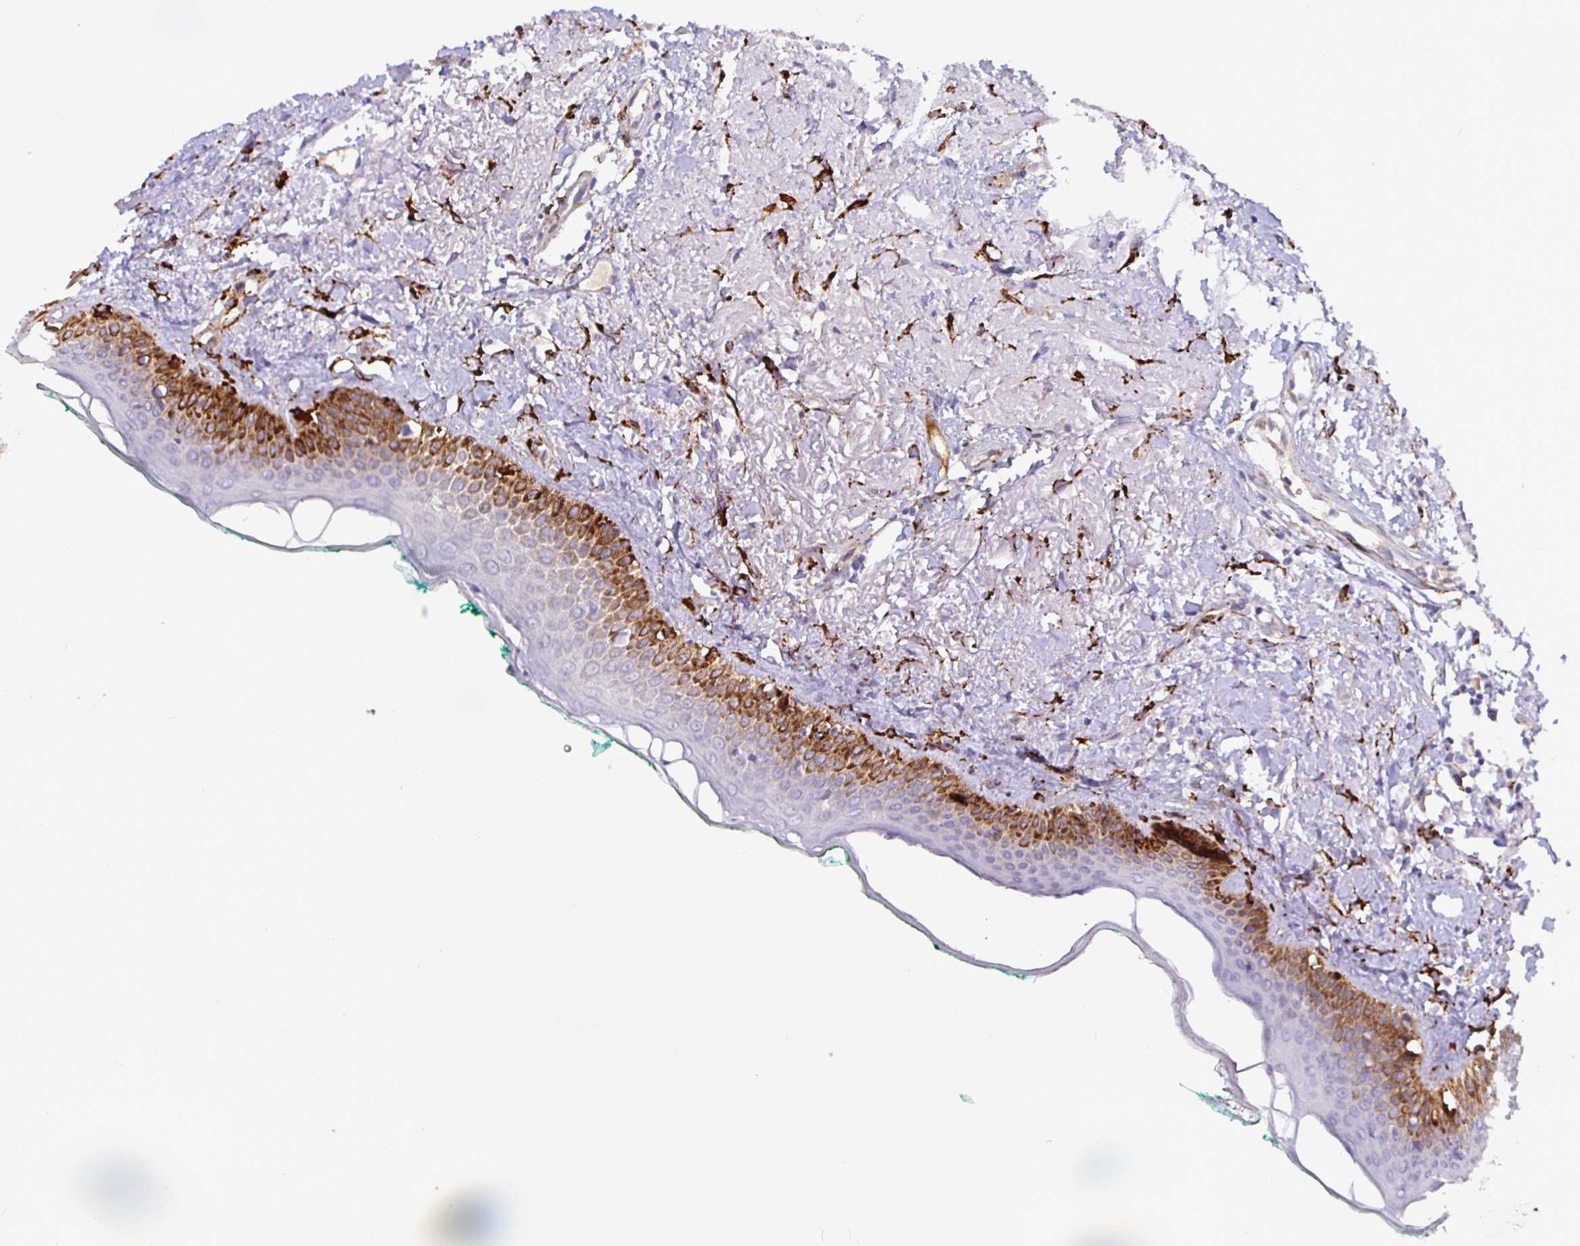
{"staining": {"intensity": "strong", "quantity": "25%-75%", "location": "cytoplasmic/membranous"}, "tissue": "oral mucosa", "cell_type": "Squamous epithelial cells", "image_type": "normal", "snomed": [{"axis": "morphology", "description": "Normal tissue, NOS"}, {"axis": "topography", "description": "Oral tissue"}], "caption": "Approximately 25%-75% of squamous epithelial cells in benign oral mucosa reveal strong cytoplasmic/membranous protein expression as visualized by brown immunohistochemical staining.", "gene": "P4HA2", "patient": {"sex": "female", "age": 70}}